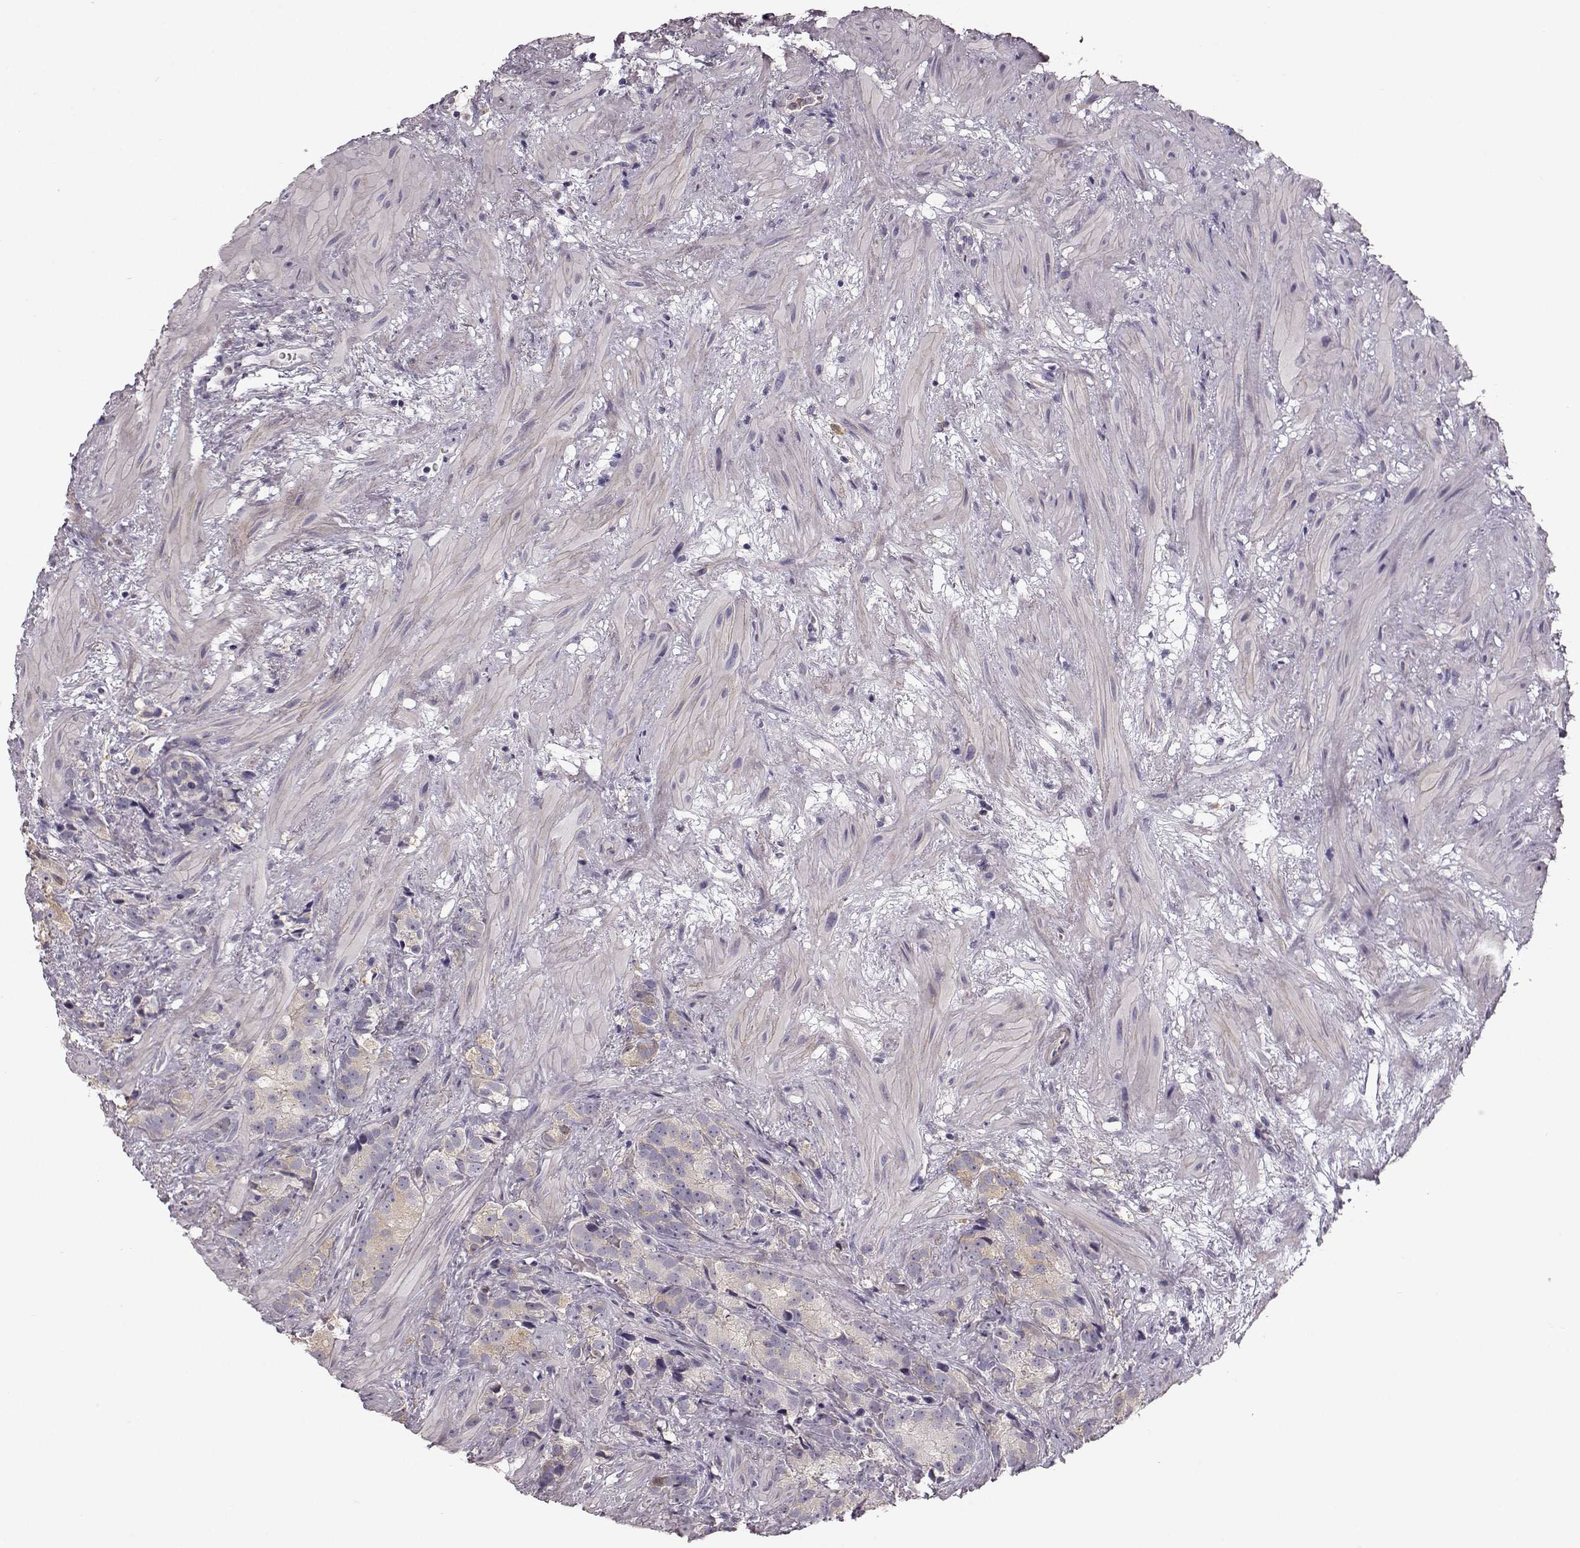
{"staining": {"intensity": "negative", "quantity": "none", "location": "none"}, "tissue": "prostate cancer", "cell_type": "Tumor cells", "image_type": "cancer", "snomed": [{"axis": "morphology", "description": "Adenocarcinoma, High grade"}, {"axis": "topography", "description": "Prostate"}], "caption": "A high-resolution image shows immunohistochemistry staining of adenocarcinoma (high-grade) (prostate), which shows no significant positivity in tumor cells.", "gene": "GPR50", "patient": {"sex": "male", "age": 90}}